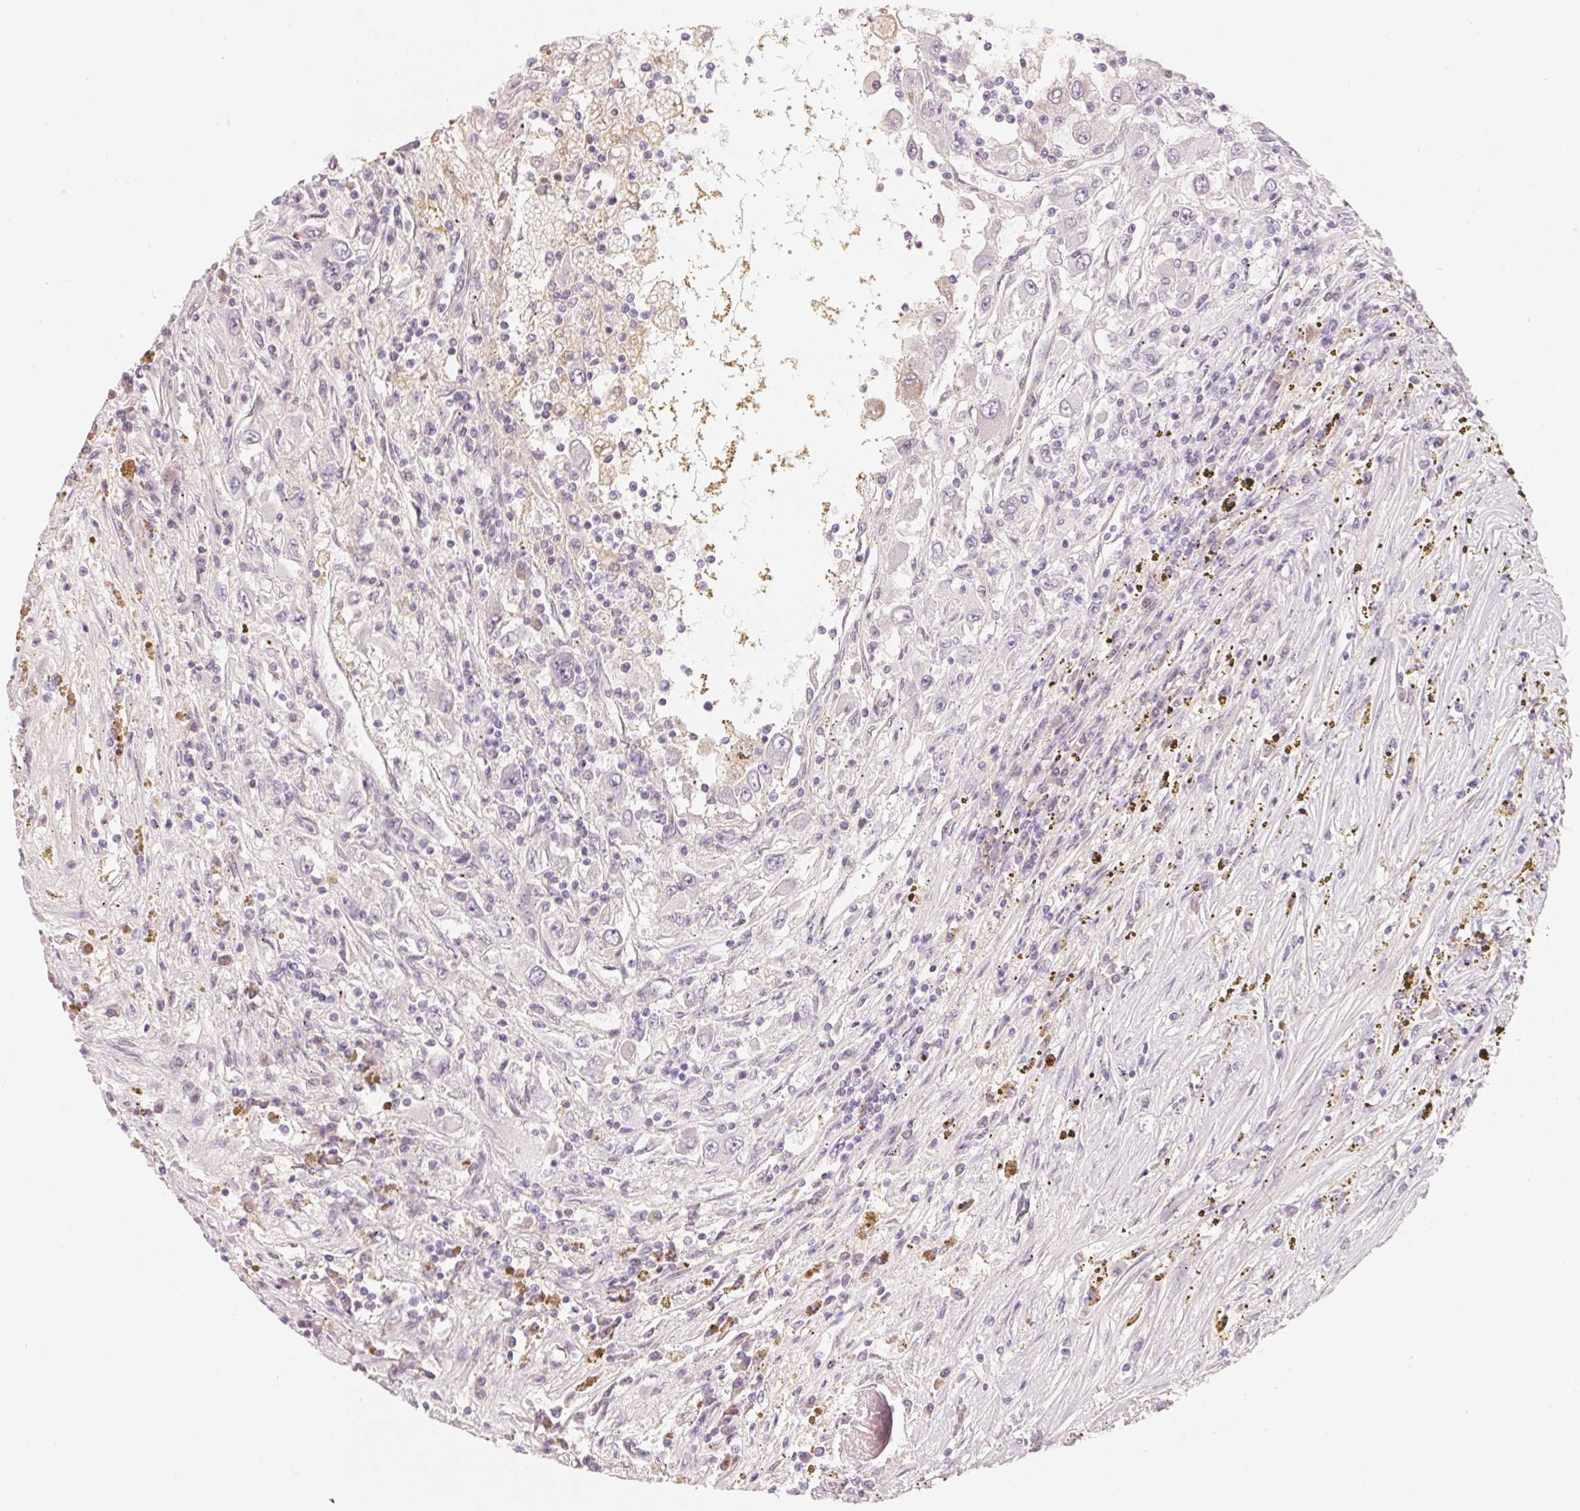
{"staining": {"intensity": "negative", "quantity": "none", "location": "none"}, "tissue": "renal cancer", "cell_type": "Tumor cells", "image_type": "cancer", "snomed": [{"axis": "morphology", "description": "Adenocarcinoma, NOS"}, {"axis": "topography", "description": "Kidney"}], "caption": "Protein analysis of renal adenocarcinoma demonstrates no significant expression in tumor cells.", "gene": "CFHR2", "patient": {"sex": "female", "age": 67}}